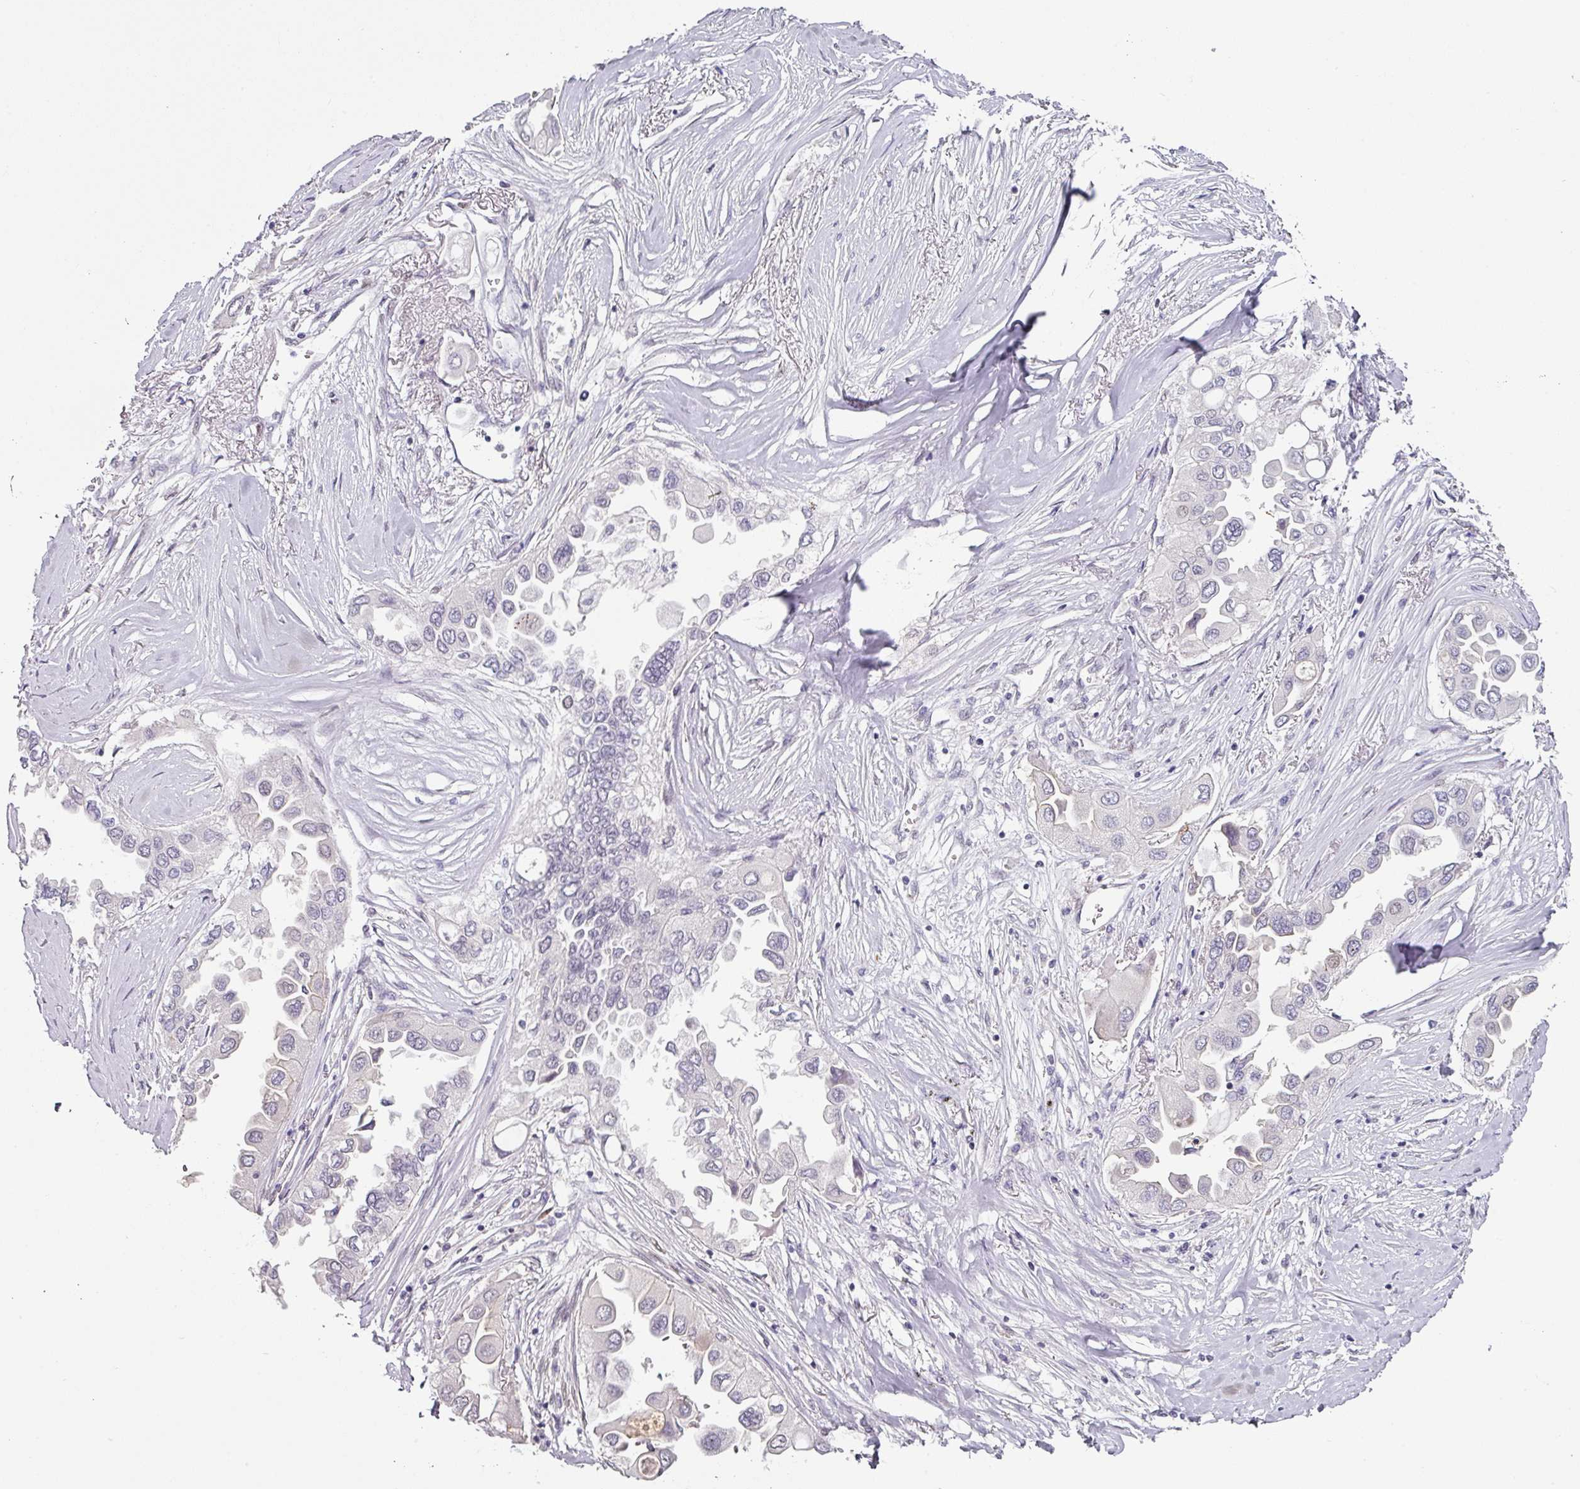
{"staining": {"intensity": "negative", "quantity": "none", "location": "none"}, "tissue": "lung cancer", "cell_type": "Tumor cells", "image_type": "cancer", "snomed": [{"axis": "morphology", "description": "Adenocarcinoma, NOS"}, {"axis": "topography", "description": "Lung"}], "caption": "The immunohistochemistry (IHC) image has no significant expression in tumor cells of lung cancer tissue.", "gene": "ELK1", "patient": {"sex": "female", "age": 76}}